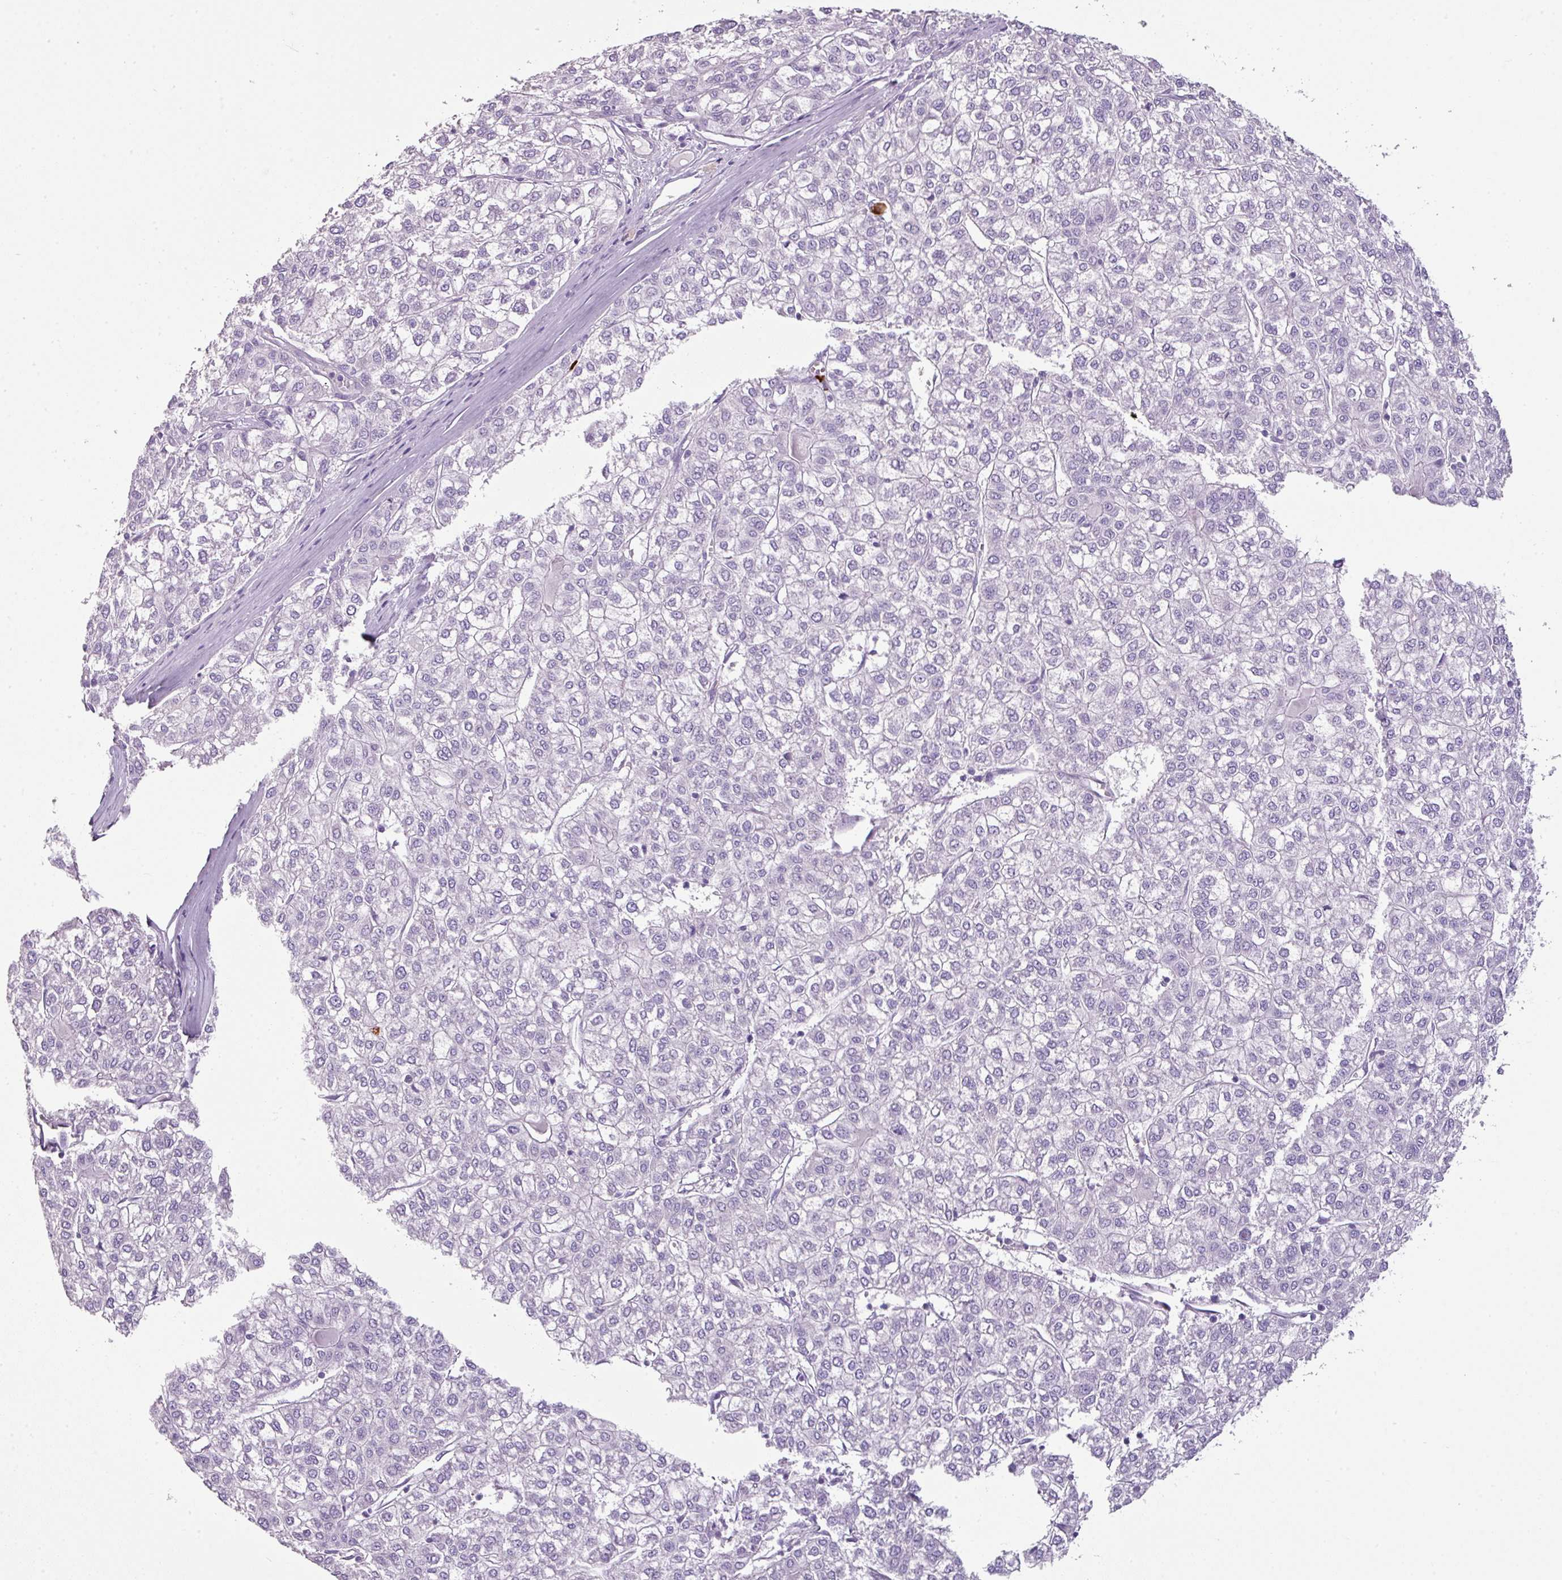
{"staining": {"intensity": "negative", "quantity": "none", "location": "none"}, "tissue": "liver cancer", "cell_type": "Tumor cells", "image_type": "cancer", "snomed": [{"axis": "morphology", "description": "Carcinoma, Hepatocellular, NOS"}, {"axis": "topography", "description": "Liver"}], "caption": "Liver hepatocellular carcinoma stained for a protein using IHC displays no positivity tumor cells.", "gene": "CTSG", "patient": {"sex": "female", "age": 43}}